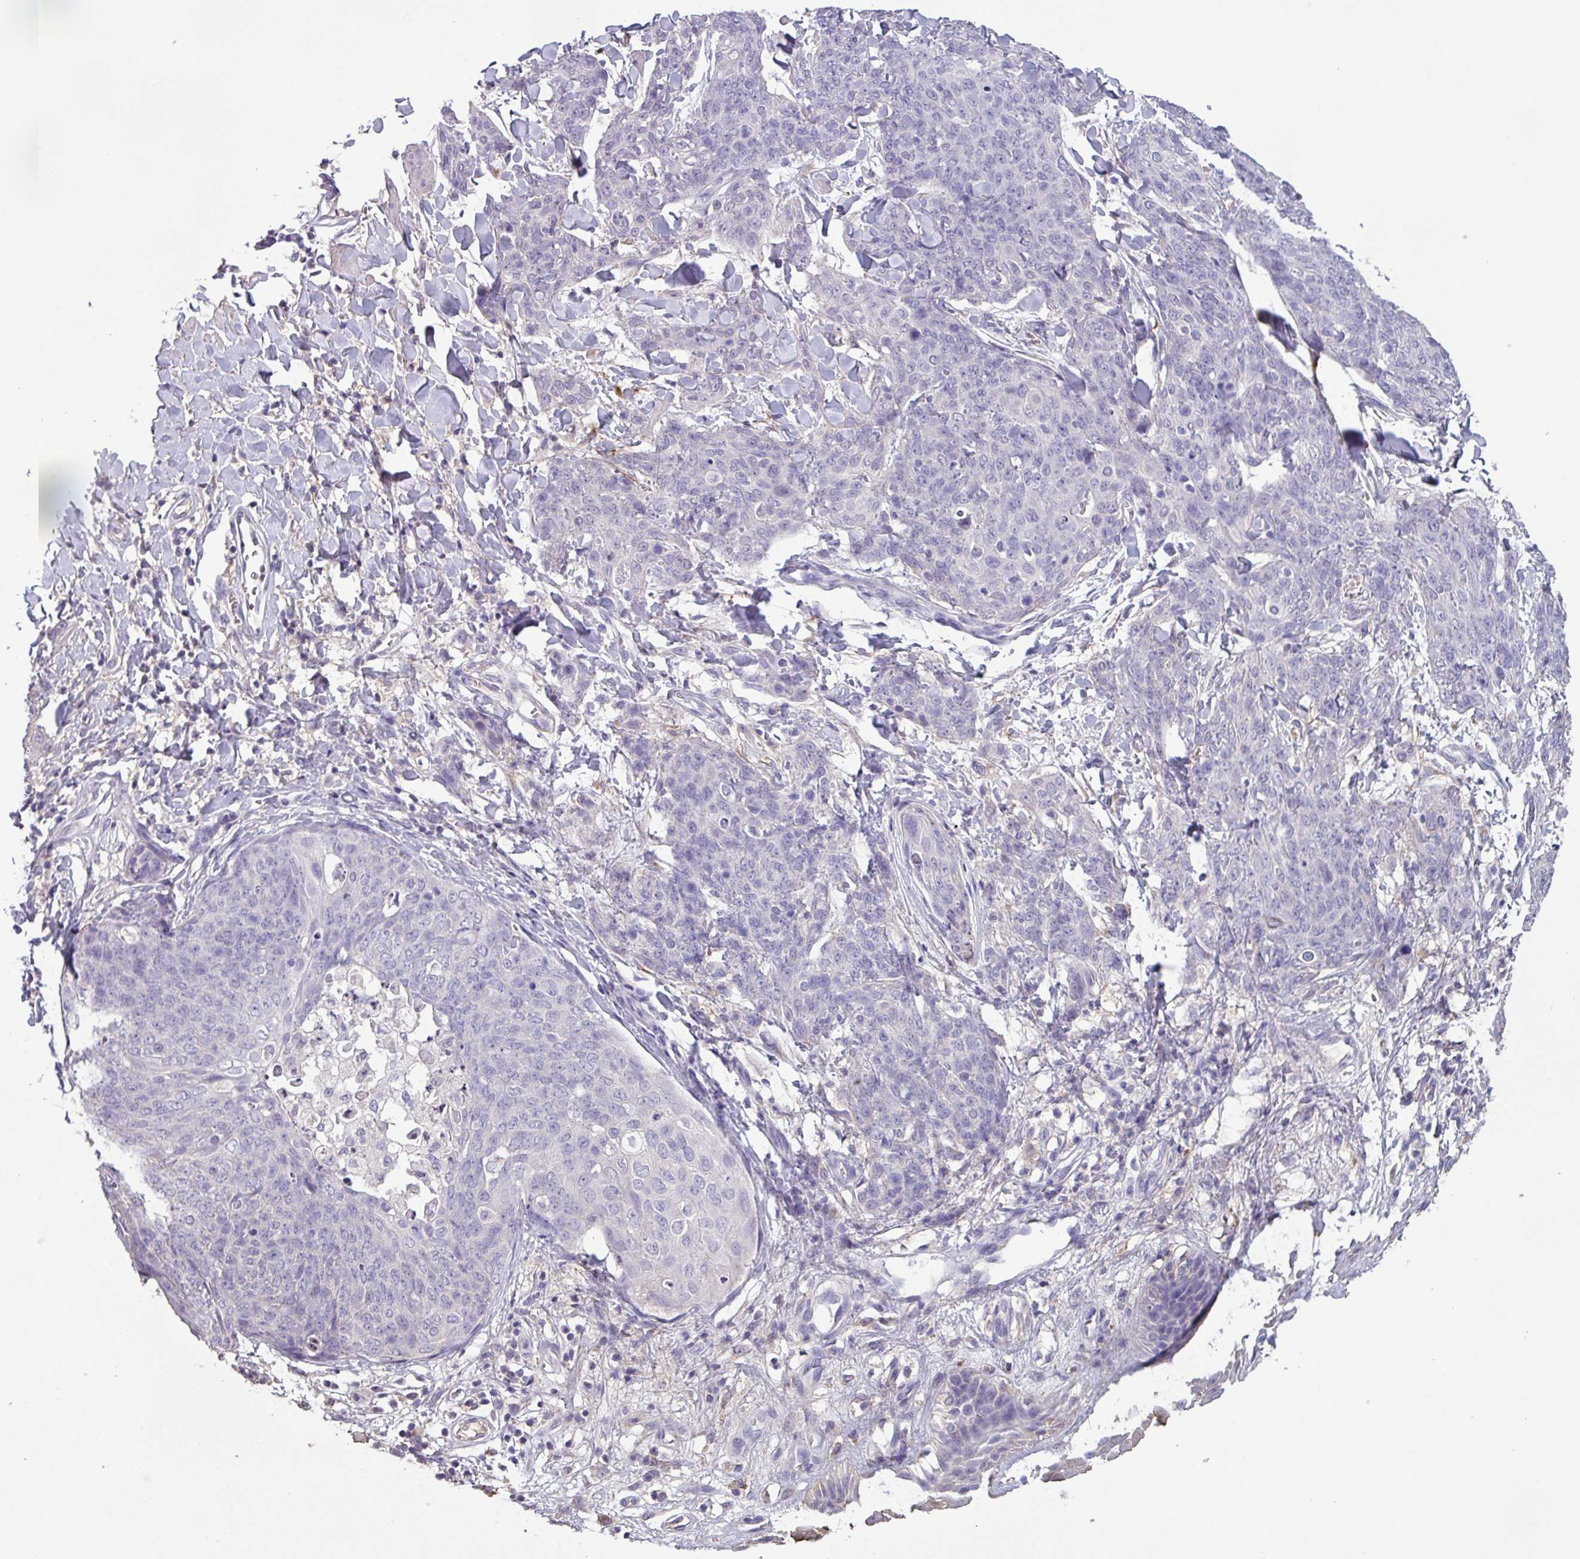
{"staining": {"intensity": "negative", "quantity": "none", "location": "none"}, "tissue": "skin cancer", "cell_type": "Tumor cells", "image_type": "cancer", "snomed": [{"axis": "morphology", "description": "Squamous cell carcinoma, NOS"}, {"axis": "topography", "description": "Skin"}, {"axis": "topography", "description": "Vulva"}], "caption": "This histopathology image is of skin cancer (squamous cell carcinoma) stained with IHC to label a protein in brown with the nuclei are counter-stained blue. There is no expression in tumor cells.", "gene": "ISLR", "patient": {"sex": "female", "age": 85}}